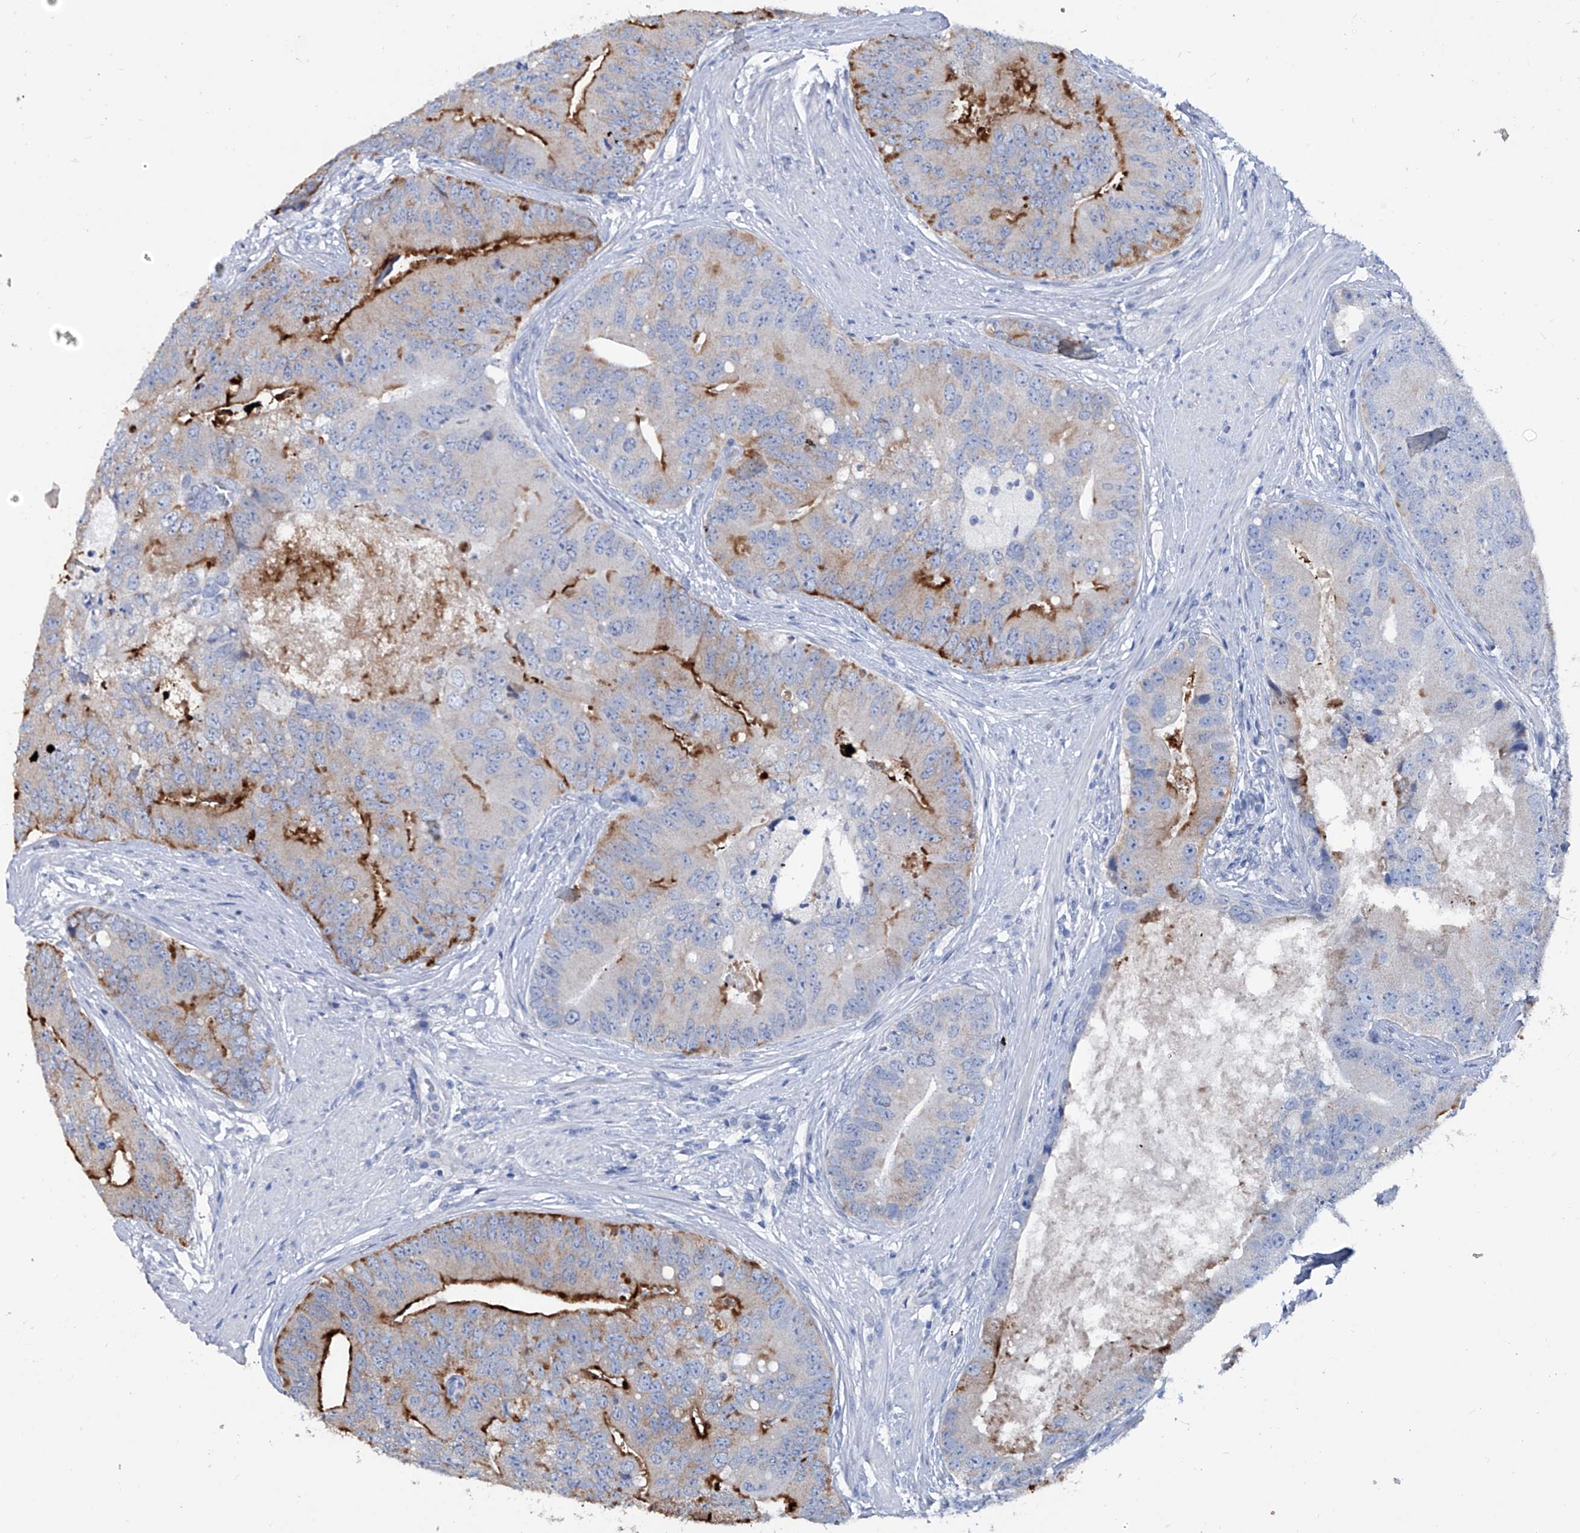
{"staining": {"intensity": "strong", "quantity": "<25%", "location": "cytoplasmic/membranous"}, "tissue": "prostate cancer", "cell_type": "Tumor cells", "image_type": "cancer", "snomed": [{"axis": "morphology", "description": "Adenocarcinoma, High grade"}, {"axis": "topography", "description": "Prostate"}], "caption": "DAB (3,3'-diaminobenzidine) immunohistochemical staining of human prostate cancer exhibits strong cytoplasmic/membranous protein staining in about <25% of tumor cells.", "gene": "KLHL17", "patient": {"sex": "male", "age": 70}}